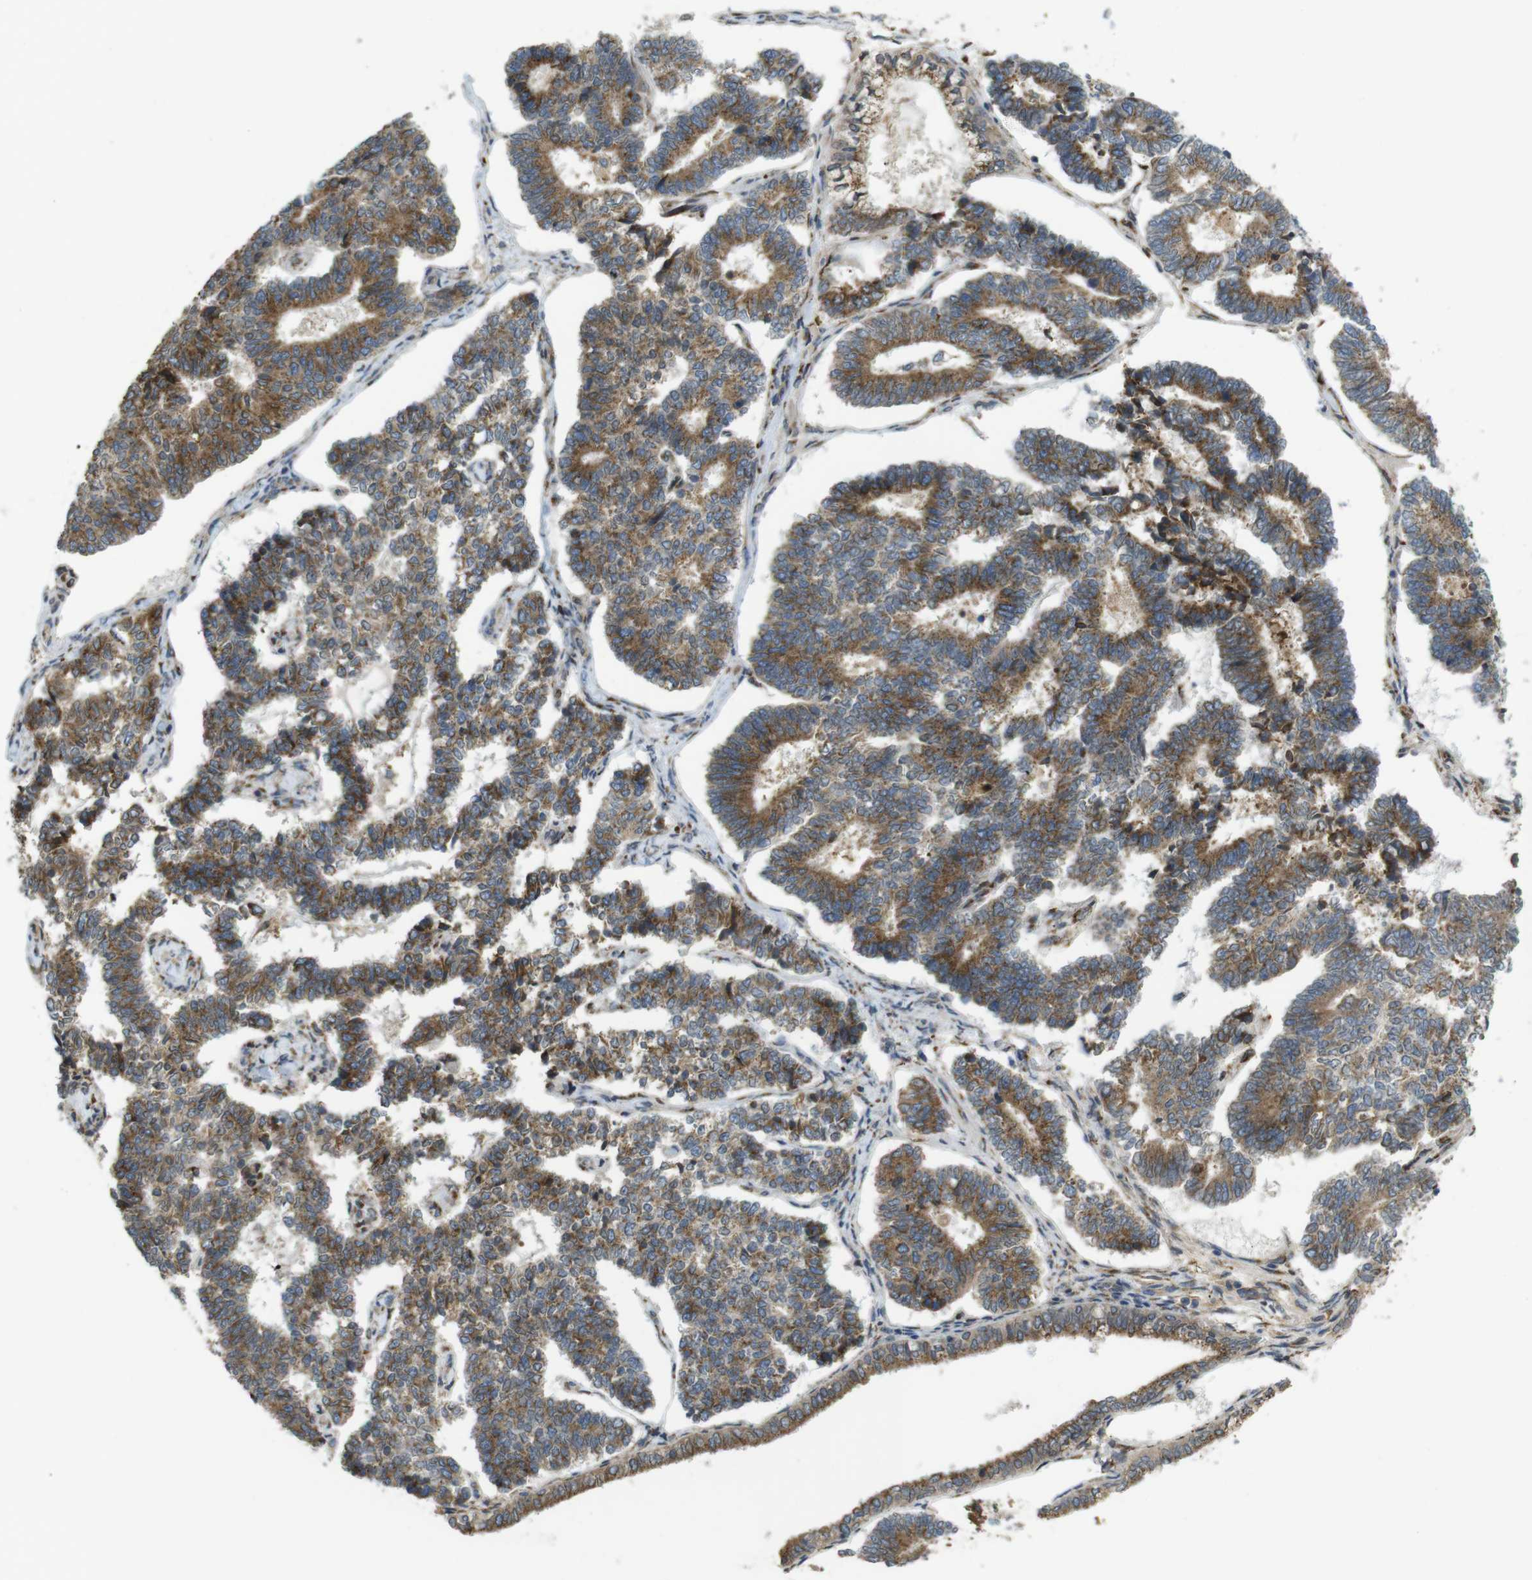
{"staining": {"intensity": "moderate", "quantity": ">75%", "location": "cytoplasmic/membranous"}, "tissue": "endometrial cancer", "cell_type": "Tumor cells", "image_type": "cancer", "snomed": [{"axis": "morphology", "description": "Adenocarcinoma, NOS"}, {"axis": "topography", "description": "Endometrium"}], "caption": "Brown immunohistochemical staining in endometrial cancer (adenocarcinoma) shows moderate cytoplasmic/membranous expression in approximately >75% of tumor cells. (Stains: DAB (3,3'-diaminobenzidine) in brown, nuclei in blue, Microscopy: brightfield microscopy at high magnification).", "gene": "TMEM143", "patient": {"sex": "female", "age": 70}}